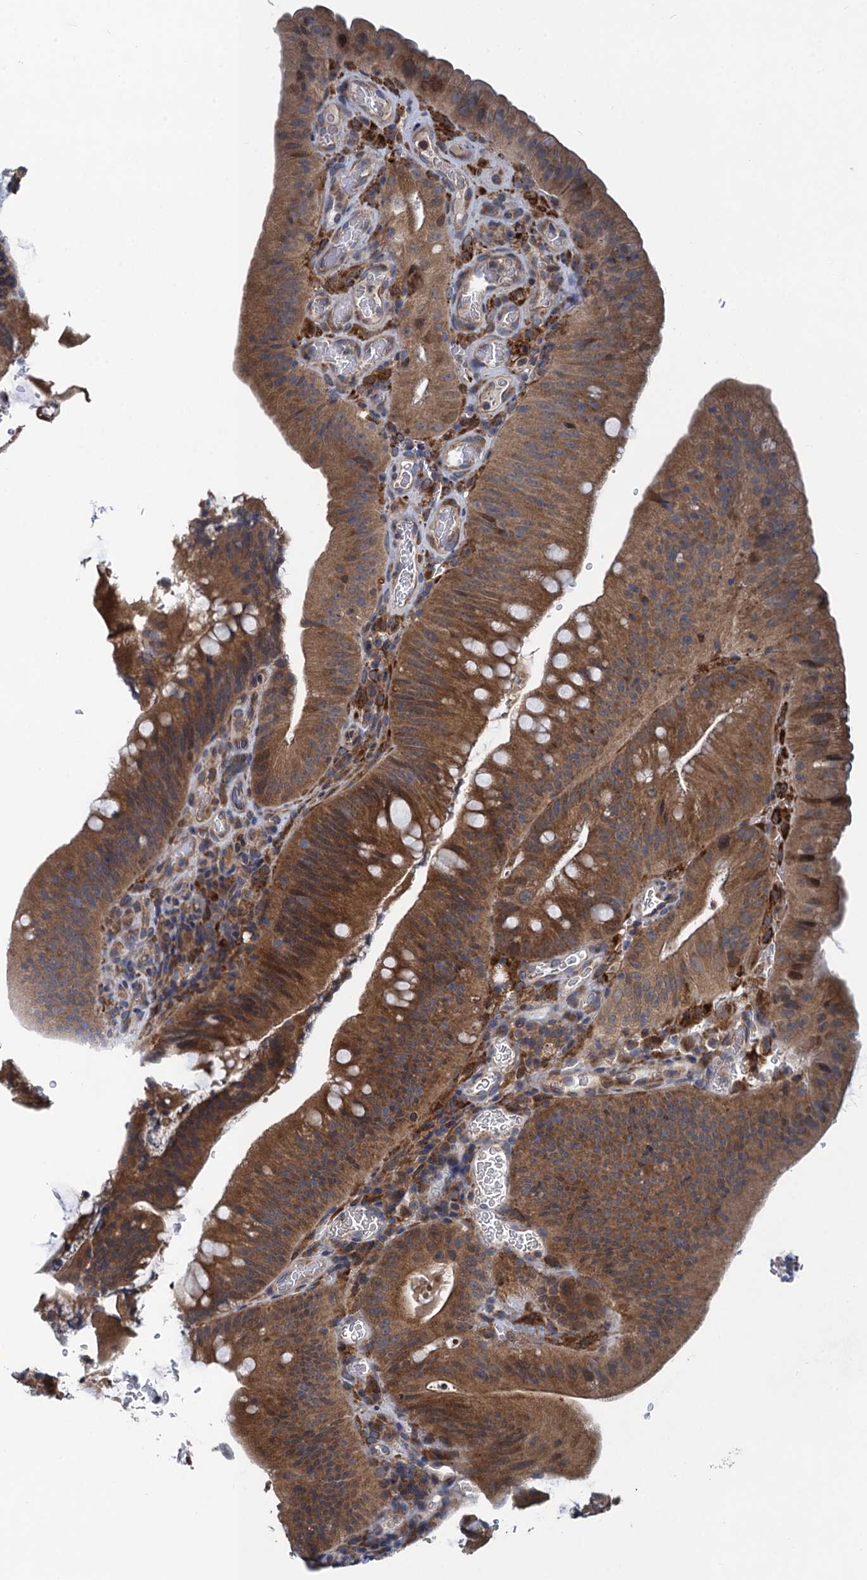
{"staining": {"intensity": "strong", "quantity": ">75%", "location": "cytoplasmic/membranous"}, "tissue": "colorectal cancer", "cell_type": "Tumor cells", "image_type": "cancer", "snomed": [{"axis": "morphology", "description": "Normal tissue, NOS"}, {"axis": "topography", "description": "Colon"}], "caption": "Colorectal cancer stained with DAB immunohistochemistry exhibits high levels of strong cytoplasmic/membranous expression in approximately >75% of tumor cells.", "gene": "CNTN5", "patient": {"sex": "female", "age": 82}}